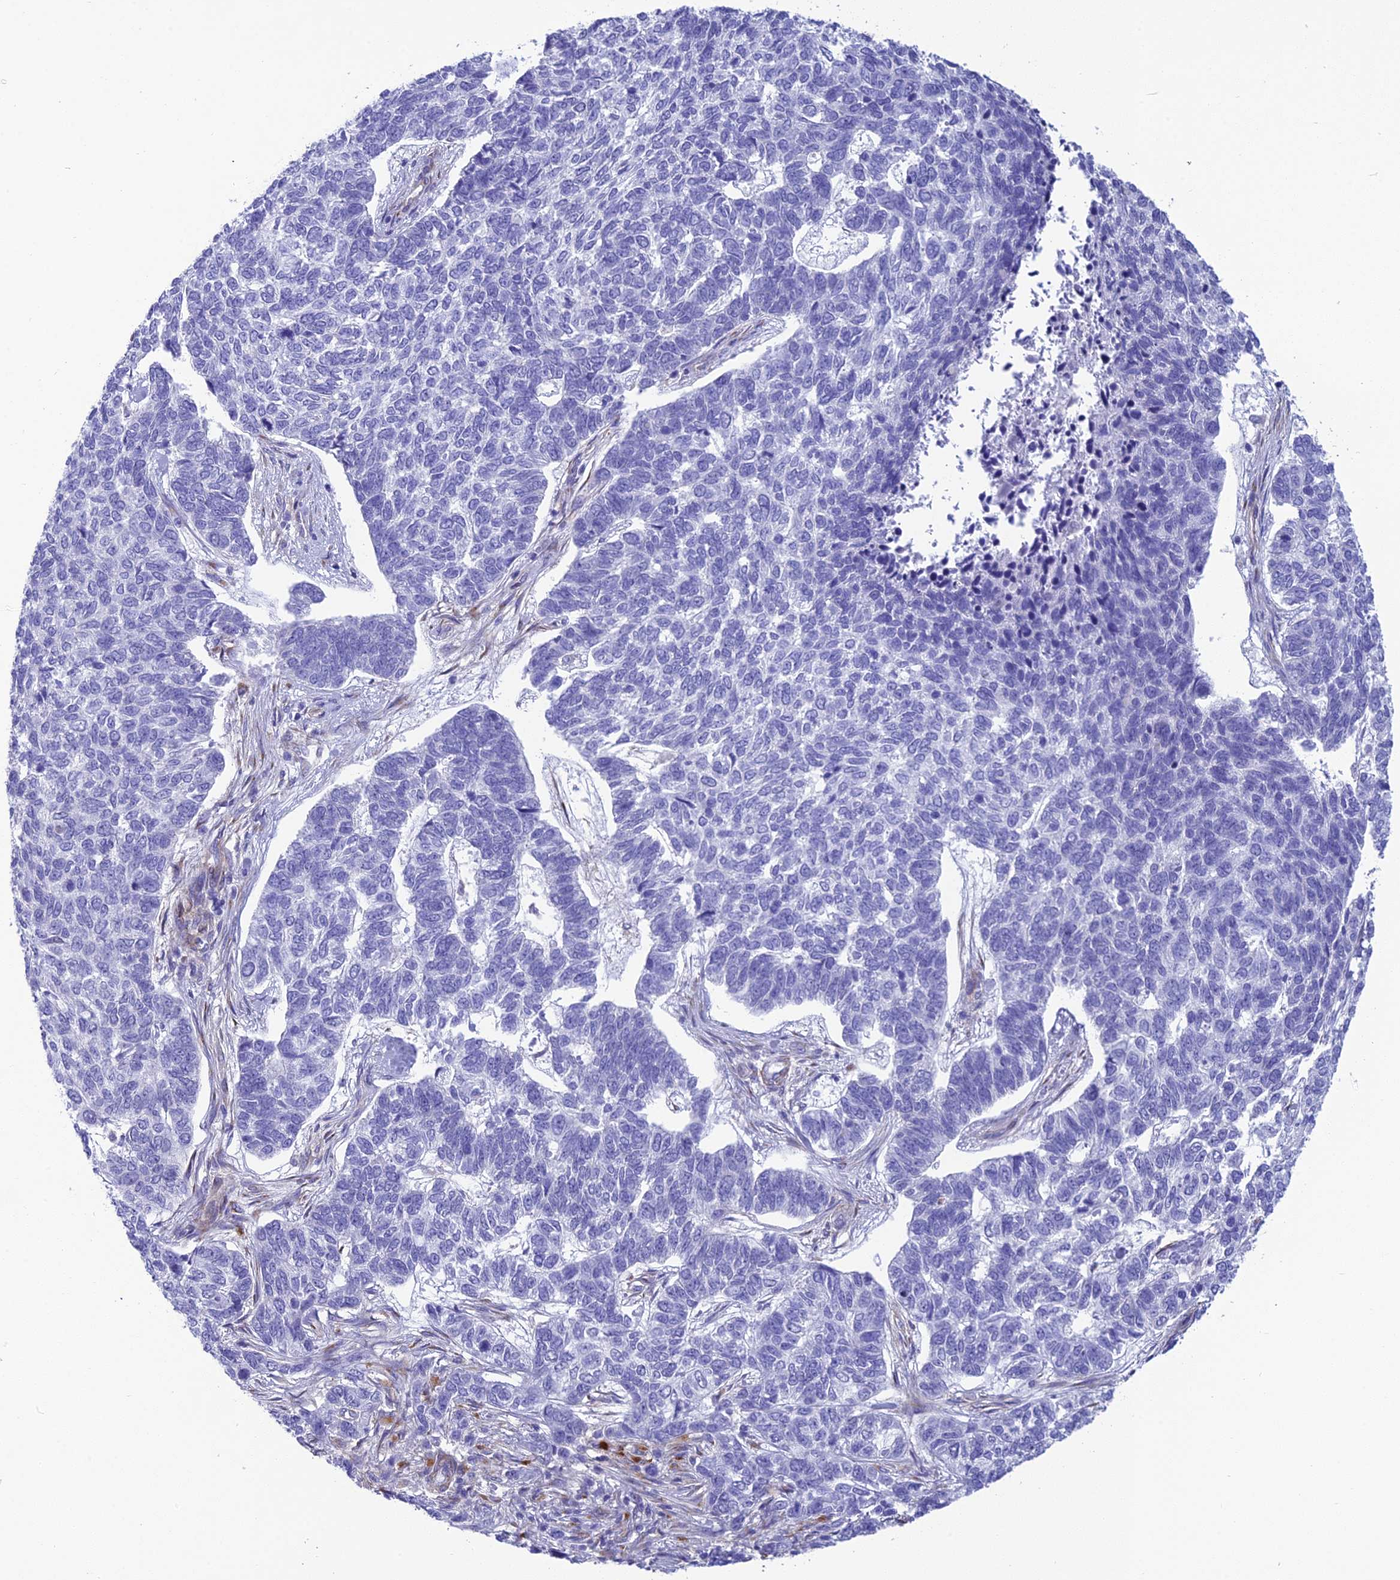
{"staining": {"intensity": "negative", "quantity": "none", "location": "none"}, "tissue": "skin cancer", "cell_type": "Tumor cells", "image_type": "cancer", "snomed": [{"axis": "morphology", "description": "Basal cell carcinoma"}, {"axis": "topography", "description": "Skin"}], "caption": "Immunohistochemical staining of basal cell carcinoma (skin) reveals no significant expression in tumor cells.", "gene": "TNS1", "patient": {"sex": "female", "age": 65}}